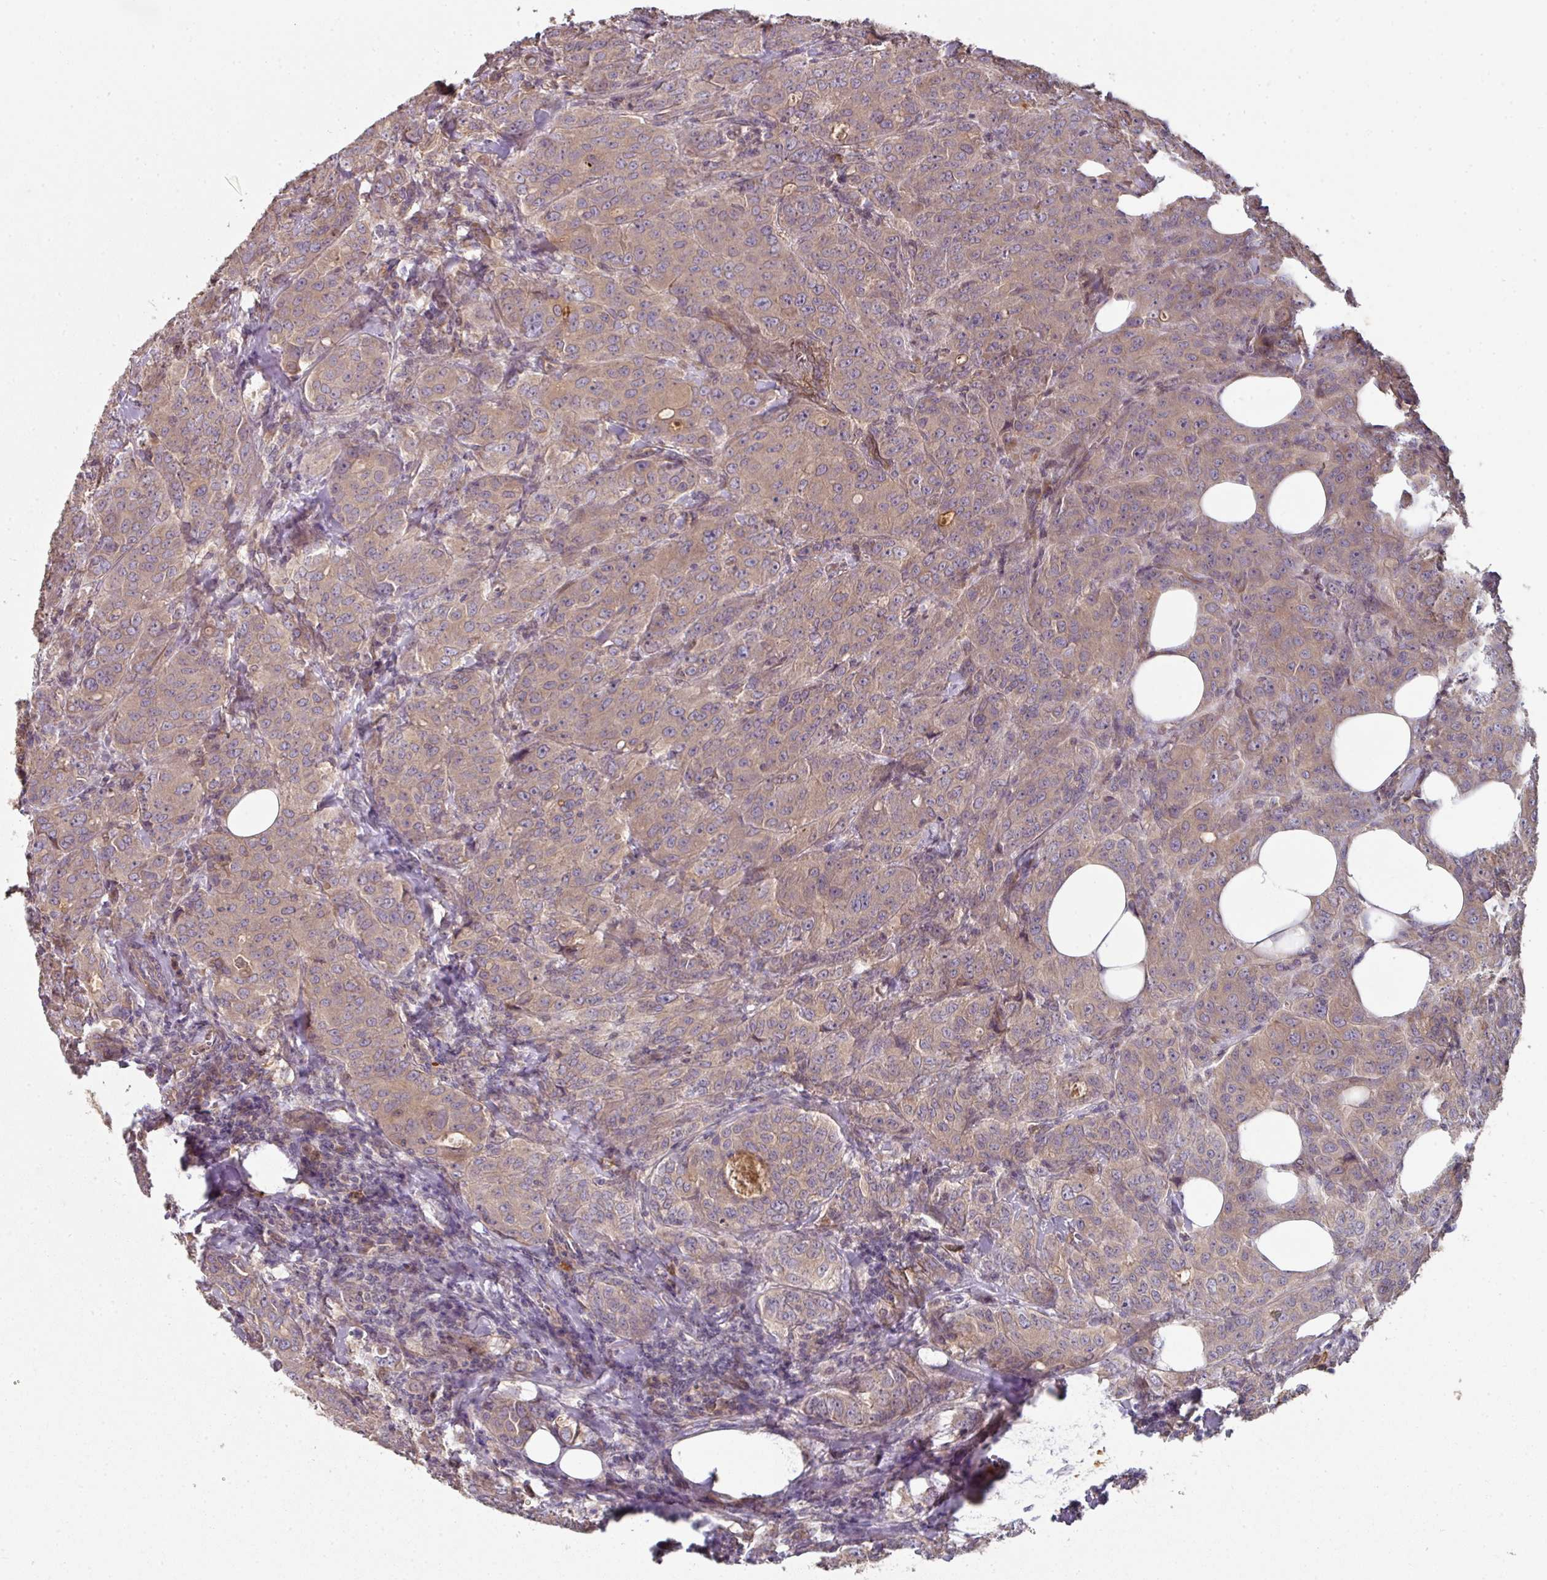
{"staining": {"intensity": "weak", "quantity": "<25%", "location": "cytoplasmic/membranous"}, "tissue": "breast cancer", "cell_type": "Tumor cells", "image_type": "cancer", "snomed": [{"axis": "morphology", "description": "Duct carcinoma"}, {"axis": "topography", "description": "Breast"}], "caption": "A photomicrograph of intraductal carcinoma (breast) stained for a protein exhibits no brown staining in tumor cells. (Immunohistochemistry, brightfield microscopy, high magnification).", "gene": "C4orf48", "patient": {"sex": "female", "age": 43}}